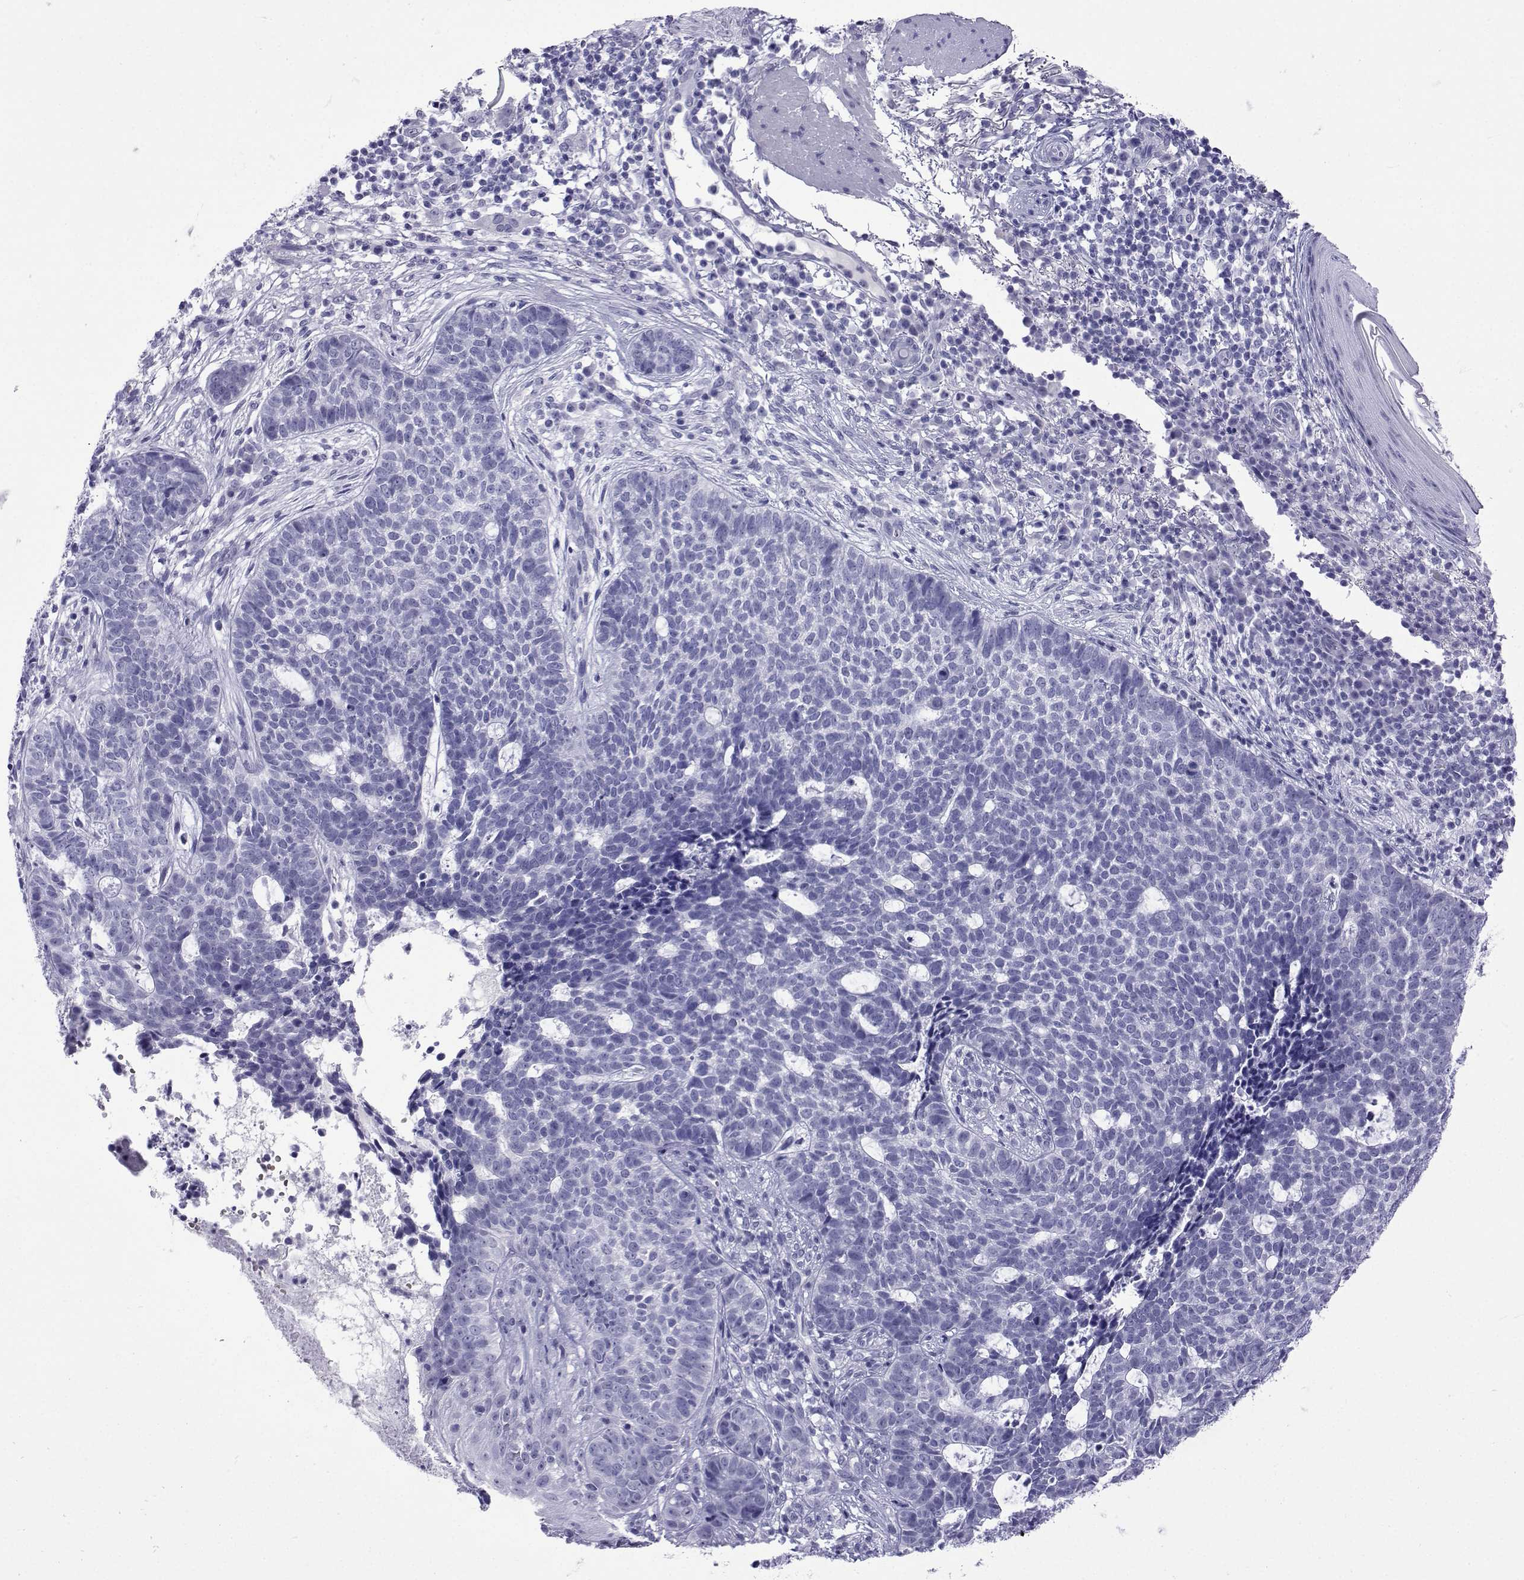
{"staining": {"intensity": "negative", "quantity": "none", "location": "none"}, "tissue": "skin cancer", "cell_type": "Tumor cells", "image_type": "cancer", "snomed": [{"axis": "morphology", "description": "Basal cell carcinoma"}, {"axis": "topography", "description": "Skin"}], "caption": "Skin cancer was stained to show a protein in brown. There is no significant expression in tumor cells.", "gene": "ACTL7A", "patient": {"sex": "female", "age": 69}}